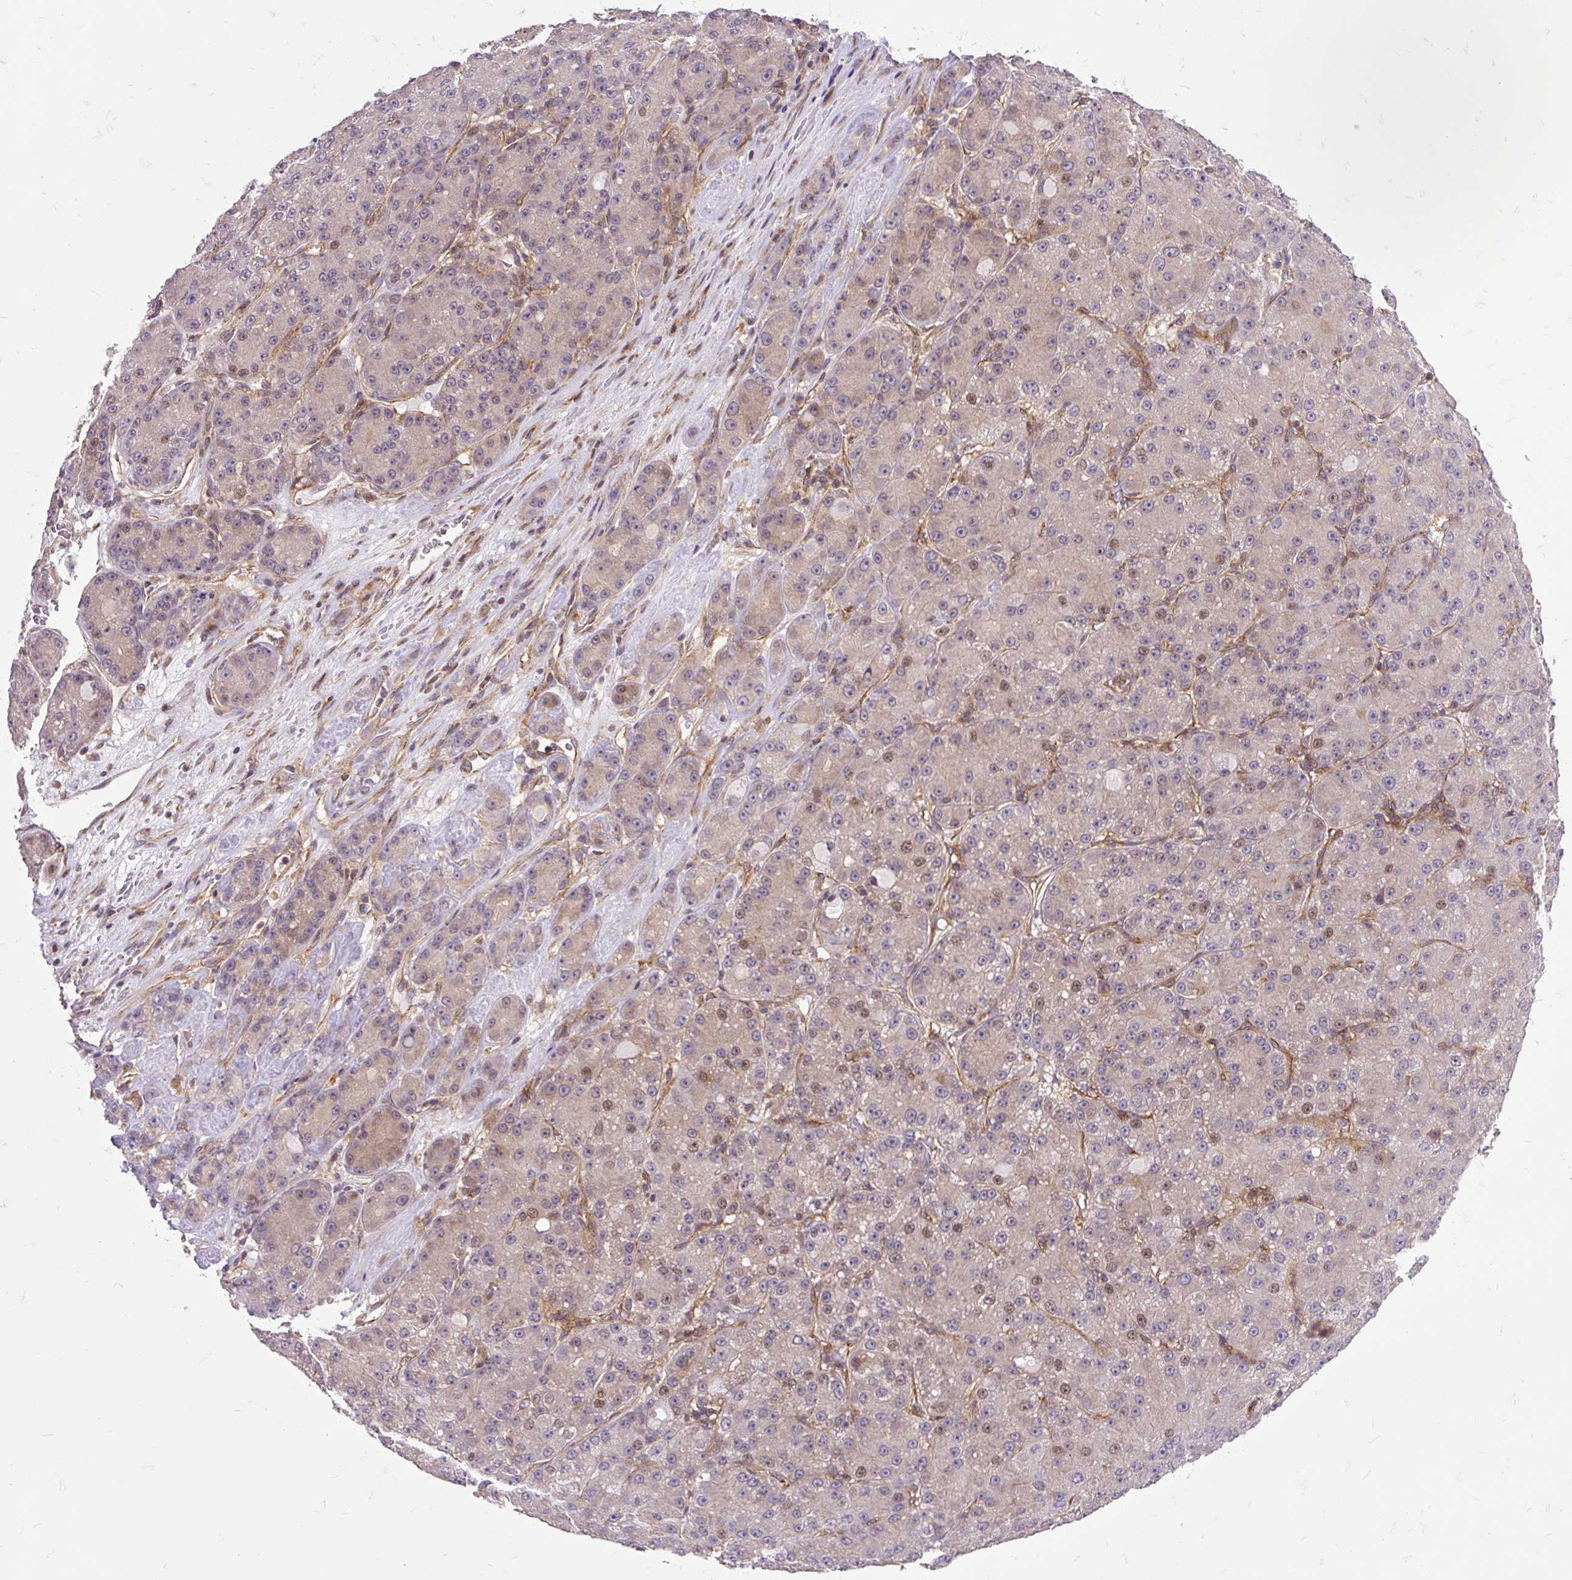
{"staining": {"intensity": "weak", "quantity": "<25%", "location": "nuclear"}, "tissue": "liver cancer", "cell_type": "Tumor cells", "image_type": "cancer", "snomed": [{"axis": "morphology", "description": "Carcinoma, Hepatocellular, NOS"}, {"axis": "topography", "description": "Liver"}], "caption": "A photomicrograph of liver cancer (hepatocellular carcinoma) stained for a protein reveals no brown staining in tumor cells.", "gene": "TRIM17", "patient": {"sex": "male", "age": 67}}